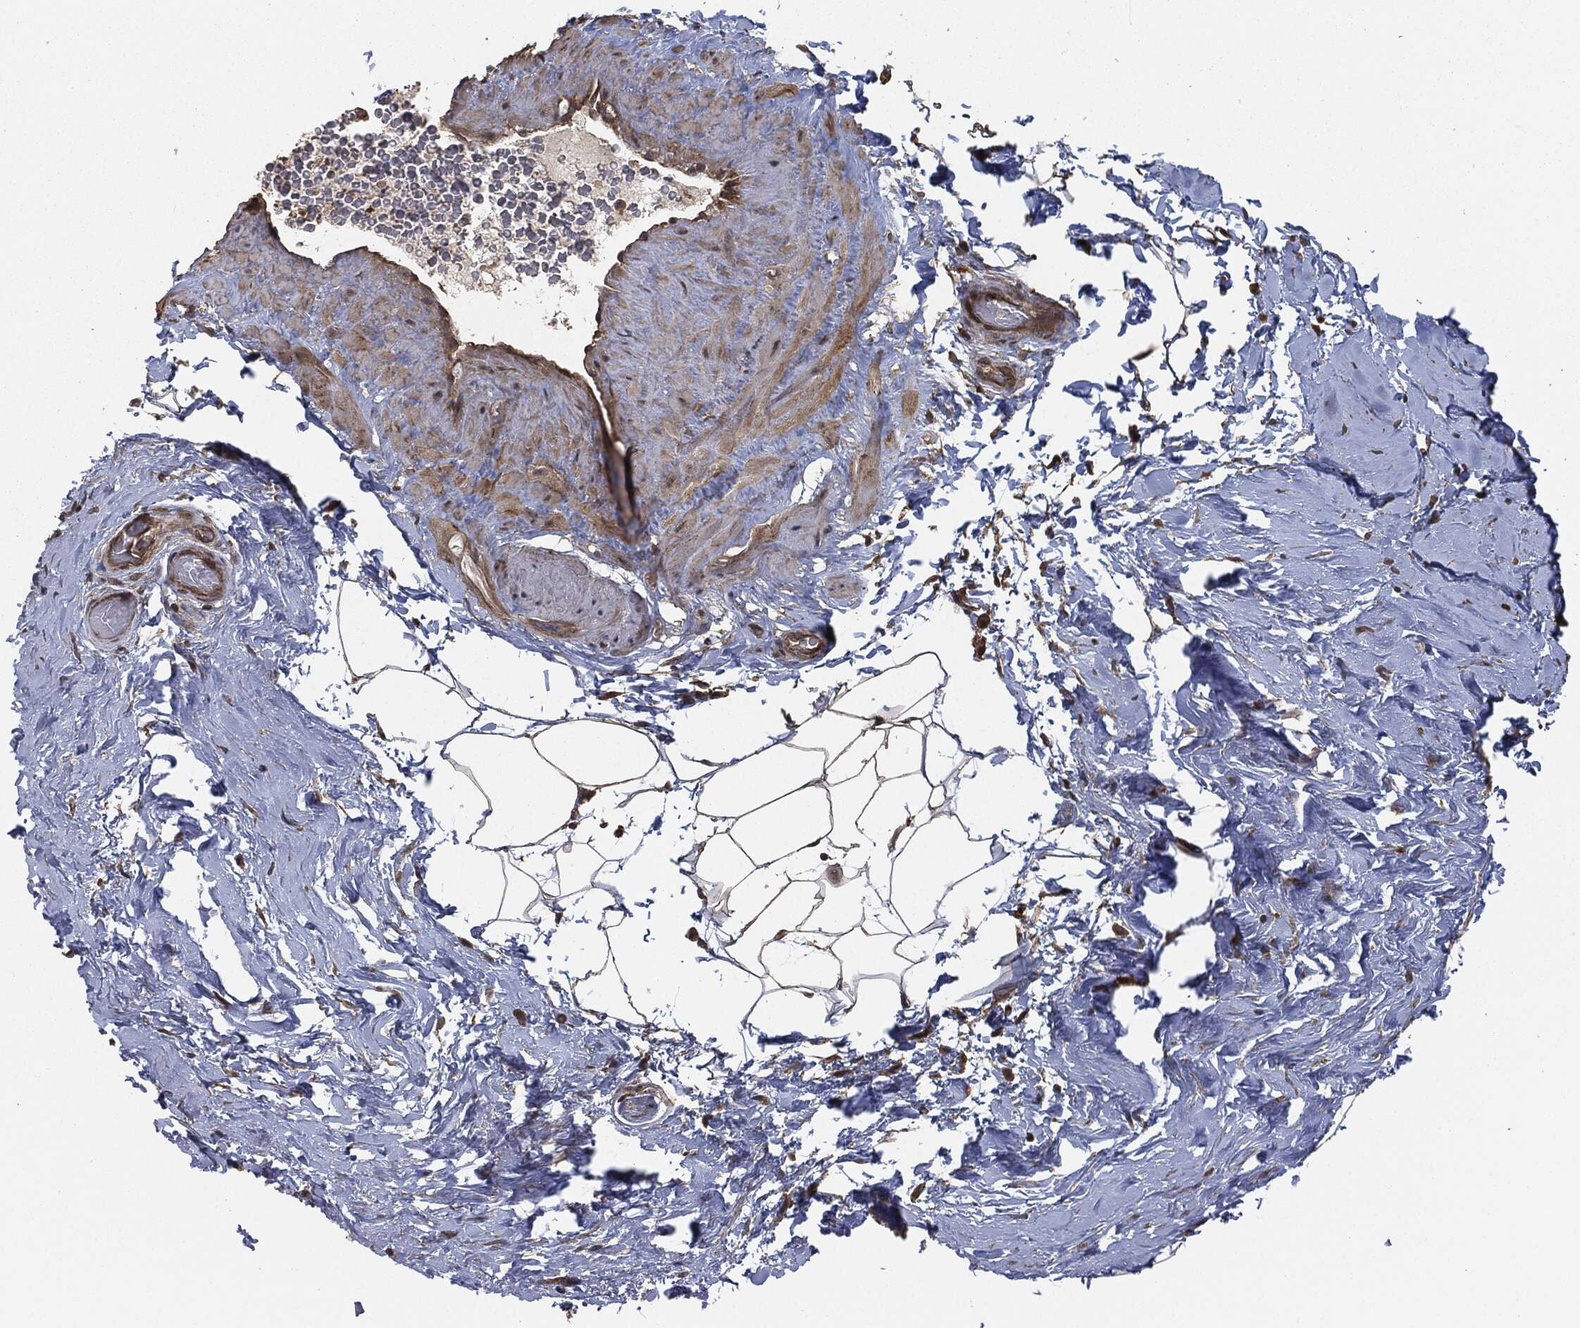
{"staining": {"intensity": "strong", "quantity": ">75%", "location": "cytoplasmic/membranous"}, "tissue": "adipose tissue", "cell_type": "Adipocytes", "image_type": "normal", "snomed": [{"axis": "morphology", "description": "Normal tissue, NOS"}, {"axis": "topography", "description": "Soft tissue"}, {"axis": "topography", "description": "Vascular tissue"}], "caption": "An image showing strong cytoplasmic/membranous expression in approximately >75% of adipocytes in benign adipose tissue, as visualized by brown immunohistochemical staining.", "gene": "ERBIN", "patient": {"sex": "male", "age": 41}}